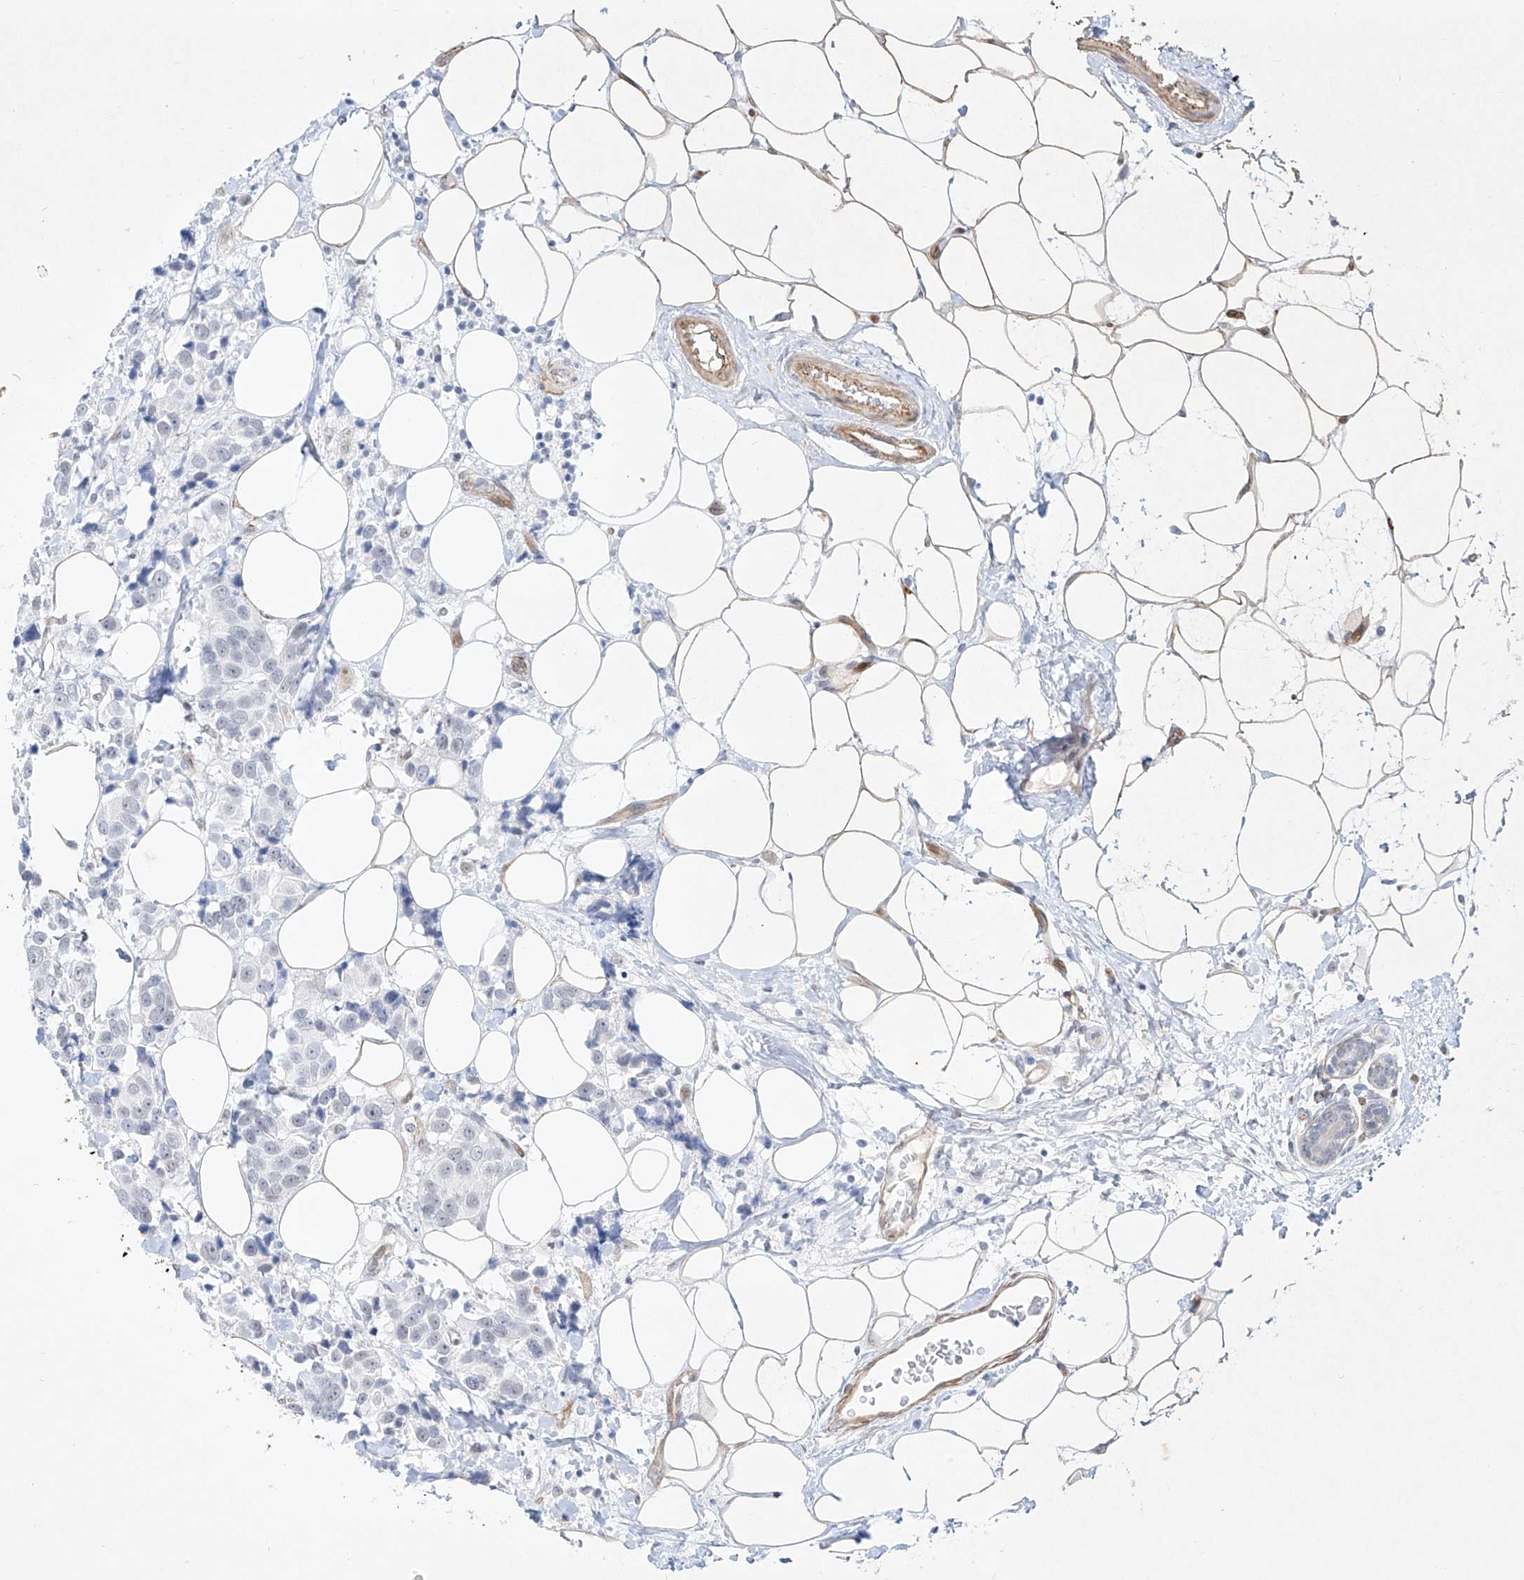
{"staining": {"intensity": "negative", "quantity": "none", "location": "none"}, "tissue": "breast cancer", "cell_type": "Tumor cells", "image_type": "cancer", "snomed": [{"axis": "morphology", "description": "Normal tissue, NOS"}, {"axis": "morphology", "description": "Duct carcinoma"}, {"axis": "topography", "description": "Breast"}], "caption": "This micrograph is of invasive ductal carcinoma (breast) stained with immunohistochemistry to label a protein in brown with the nuclei are counter-stained blue. There is no positivity in tumor cells. (DAB immunohistochemistry visualized using brightfield microscopy, high magnification).", "gene": "REEP2", "patient": {"sex": "female", "age": 39}}